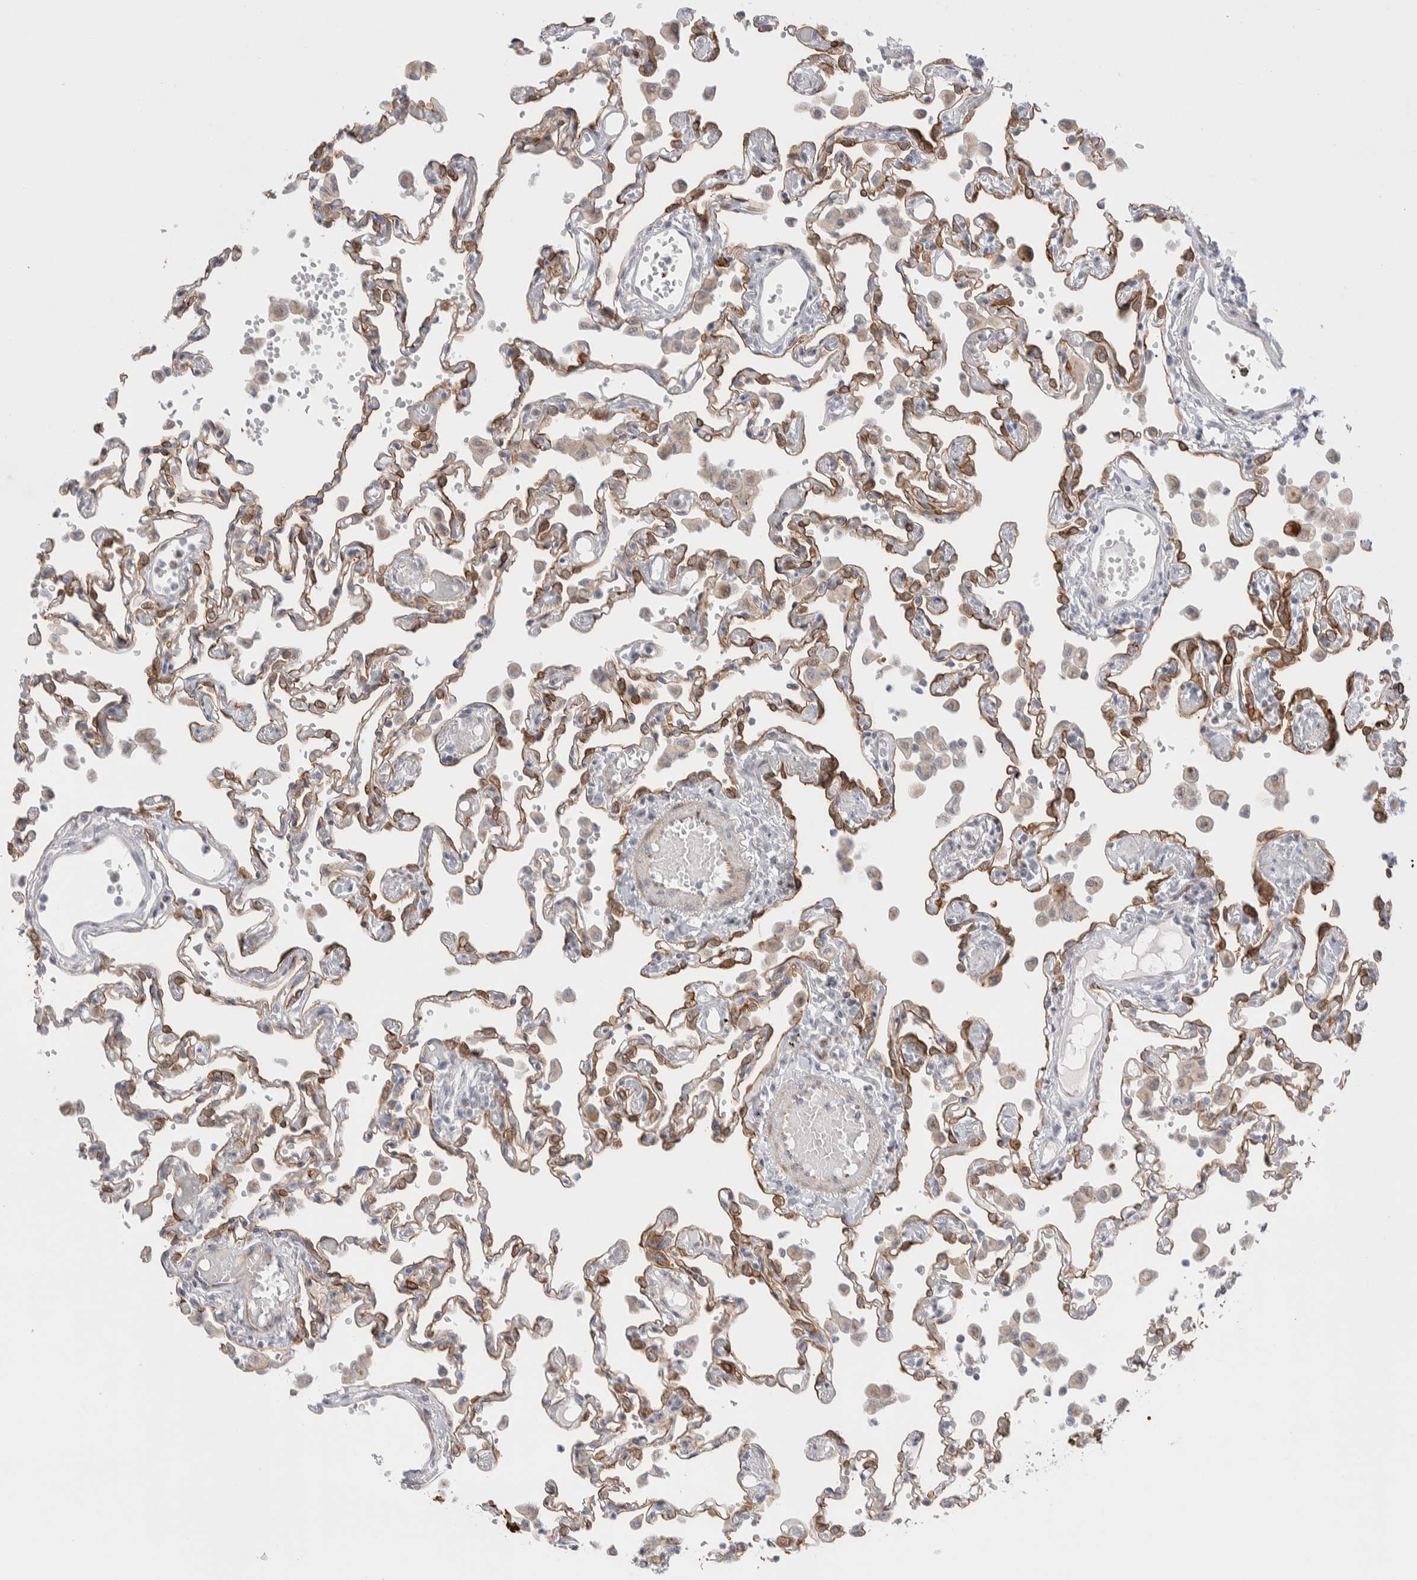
{"staining": {"intensity": "moderate", "quantity": "25%-75%", "location": "cytoplasmic/membranous"}, "tissue": "lung", "cell_type": "Alveolar cells", "image_type": "normal", "snomed": [{"axis": "morphology", "description": "Normal tissue, NOS"}, {"axis": "topography", "description": "Bronchus"}, {"axis": "topography", "description": "Lung"}], "caption": "Brown immunohistochemical staining in normal lung exhibits moderate cytoplasmic/membranous positivity in about 25%-75% of alveolar cells.", "gene": "C1orf112", "patient": {"sex": "female", "age": 49}}